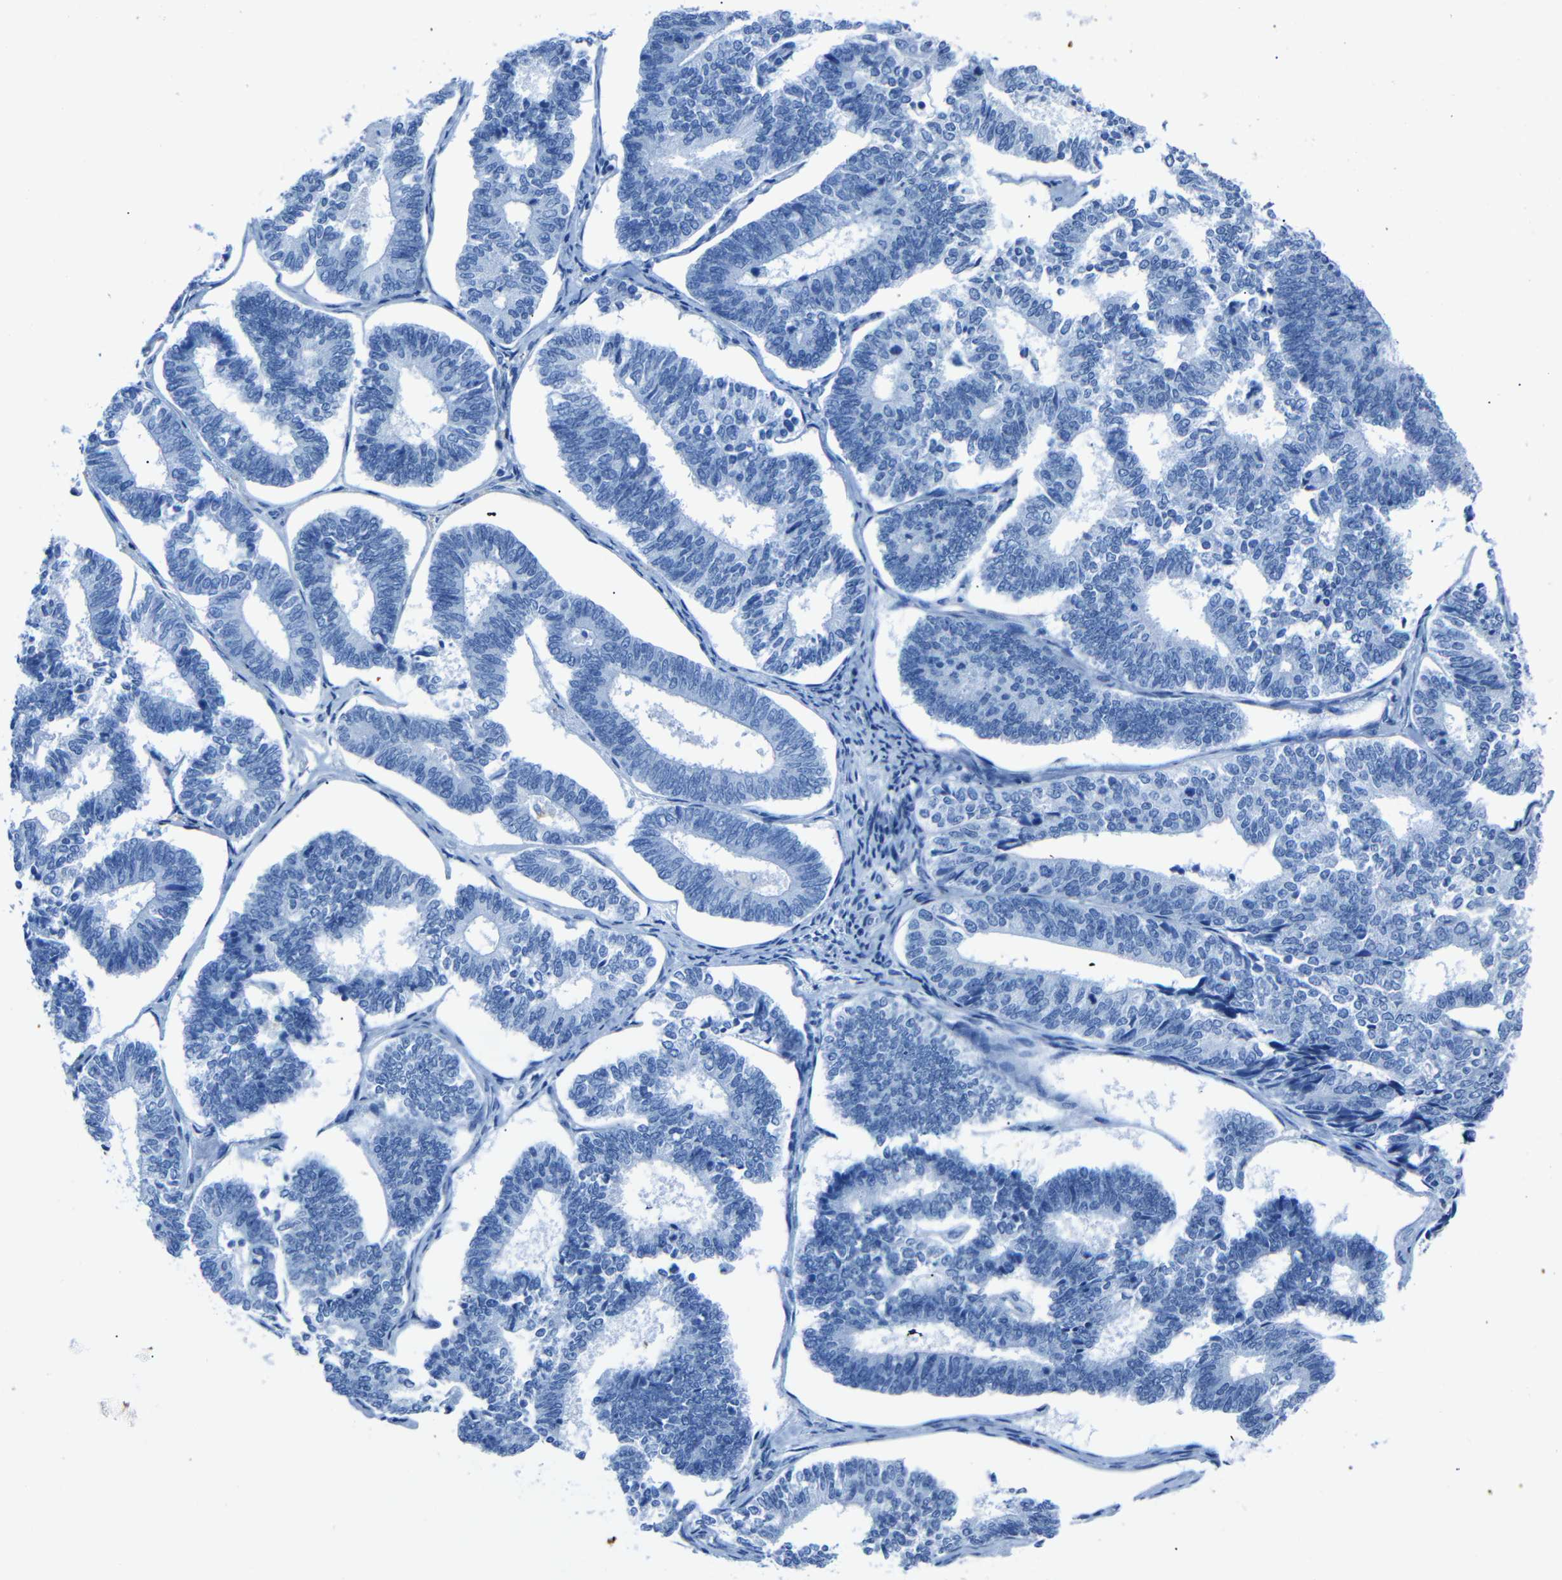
{"staining": {"intensity": "negative", "quantity": "none", "location": "none"}, "tissue": "endometrial cancer", "cell_type": "Tumor cells", "image_type": "cancer", "snomed": [{"axis": "morphology", "description": "Adenocarcinoma, NOS"}, {"axis": "topography", "description": "Endometrium"}], "caption": "High power microscopy photomicrograph of an IHC histopathology image of endometrial cancer (adenocarcinoma), revealing no significant expression in tumor cells.", "gene": "CLDN11", "patient": {"sex": "female", "age": 70}}